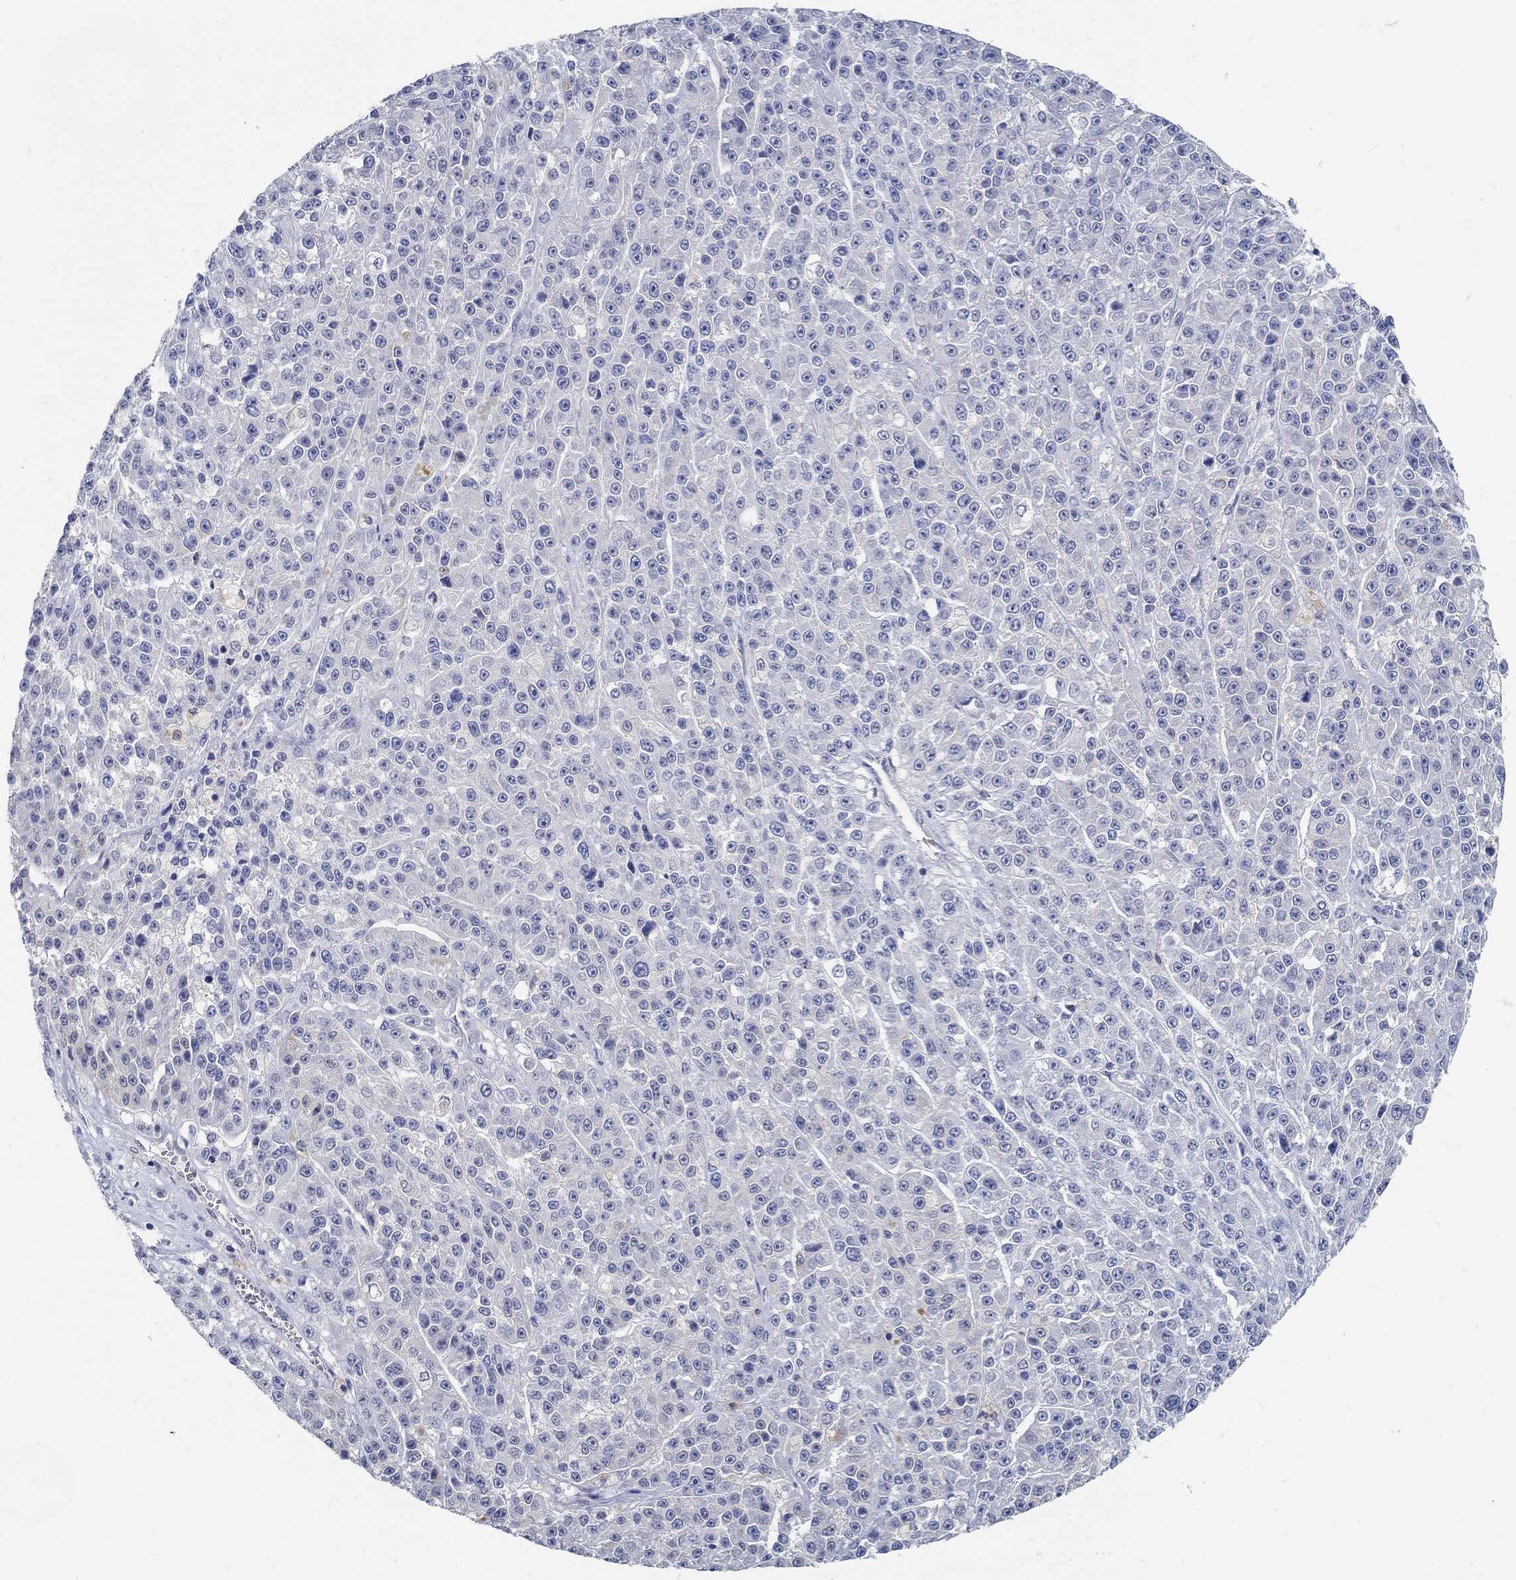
{"staining": {"intensity": "negative", "quantity": "none", "location": "none"}, "tissue": "melanoma", "cell_type": "Tumor cells", "image_type": "cancer", "snomed": [{"axis": "morphology", "description": "Malignant melanoma, NOS"}, {"axis": "topography", "description": "Skin"}], "caption": "IHC histopathology image of neoplastic tissue: human melanoma stained with DAB (3,3'-diaminobenzidine) exhibits no significant protein staining in tumor cells.", "gene": "PCDH11X", "patient": {"sex": "female", "age": 58}}